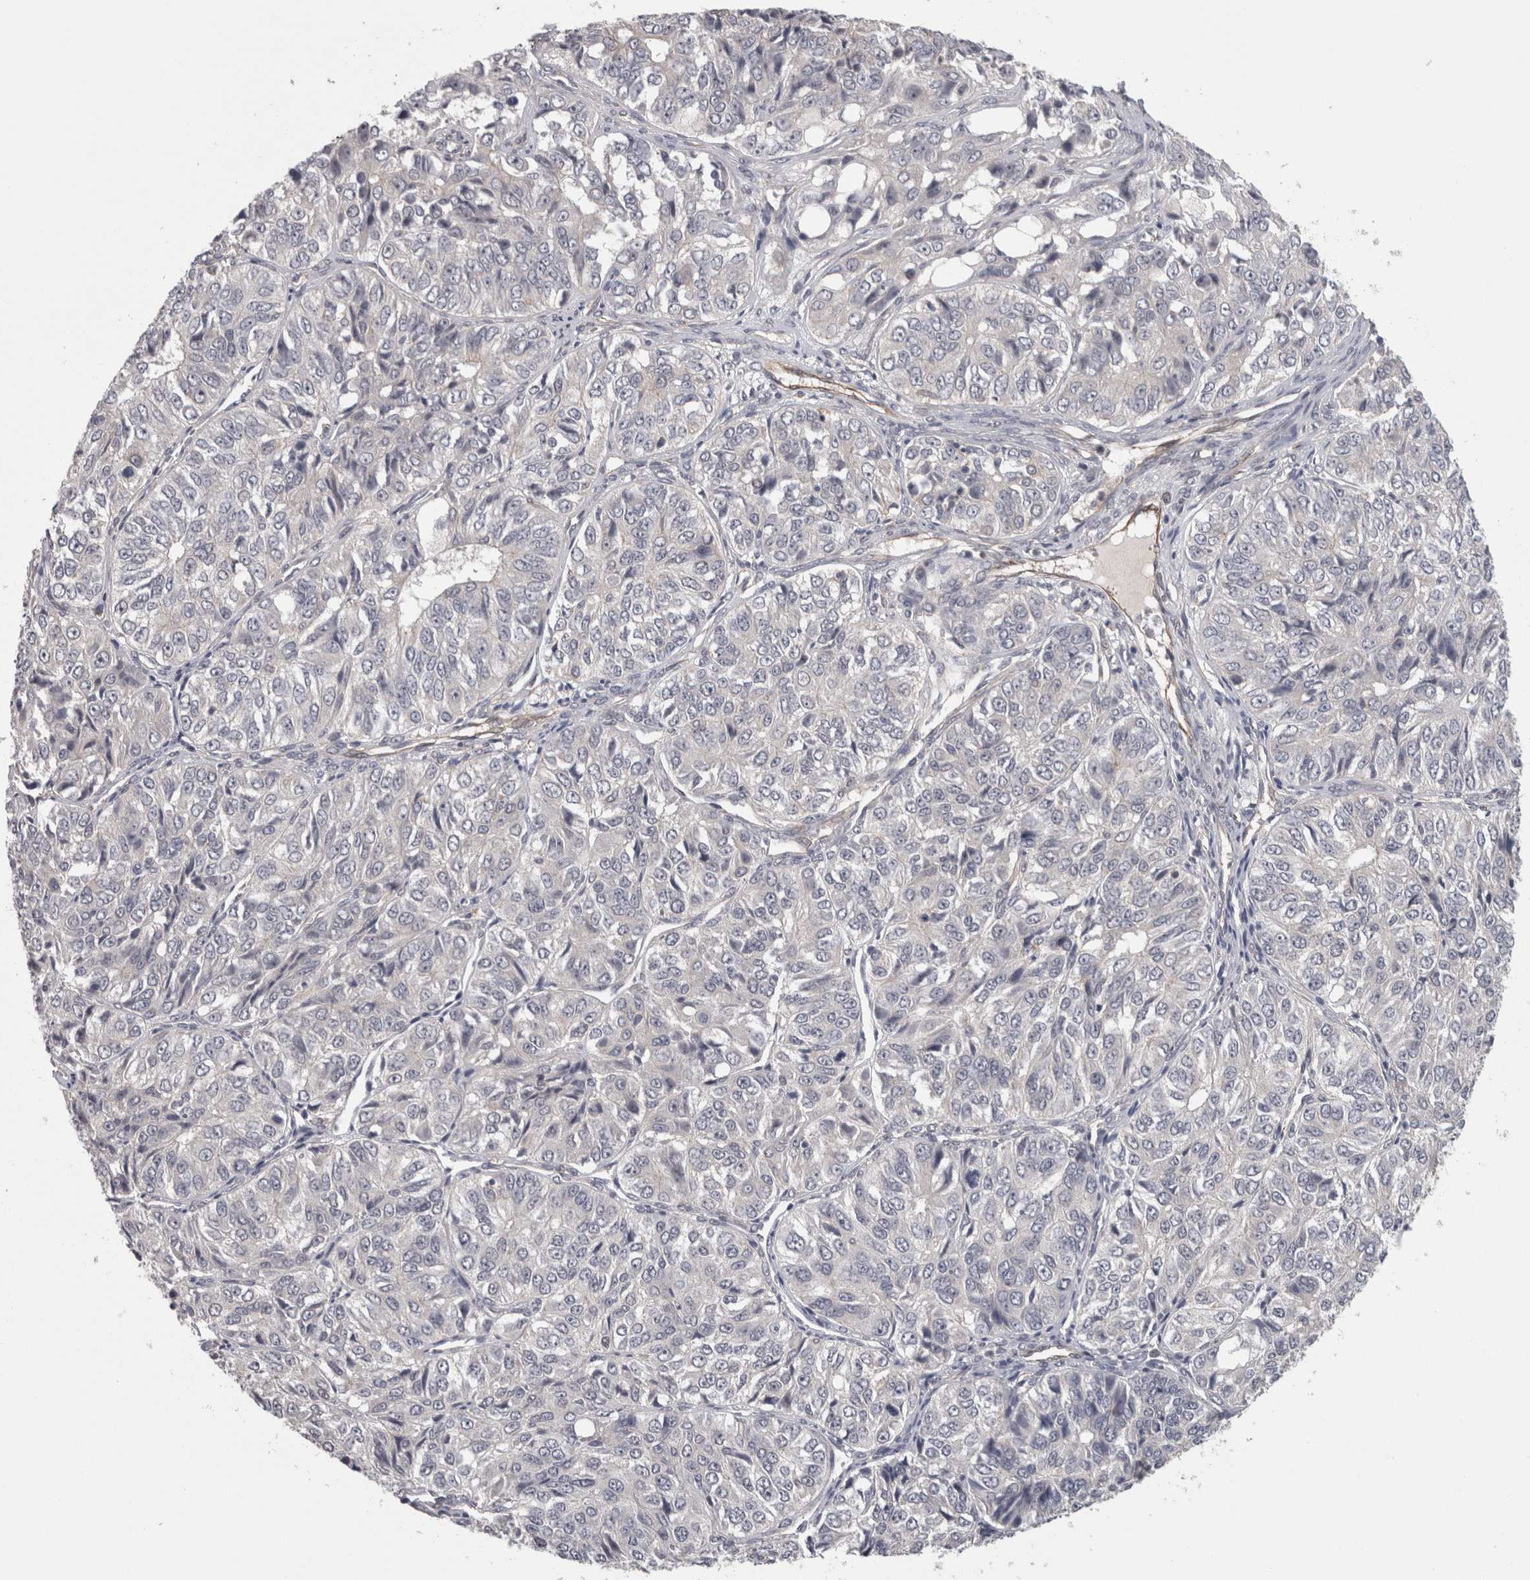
{"staining": {"intensity": "negative", "quantity": "none", "location": "none"}, "tissue": "ovarian cancer", "cell_type": "Tumor cells", "image_type": "cancer", "snomed": [{"axis": "morphology", "description": "Carcinoma, endometroid"}, {"axis": "topography", "description": "Ovary"}], "caption": "Immunohistochemistry (IHC) micrograph of neoplastic tissue: human ovarian endometroid carcinoma stained with DAB displays no significant protein expression in tumor cells.", "gene": "RMDN1", "patient": {"sex": "female", "age": 51}}